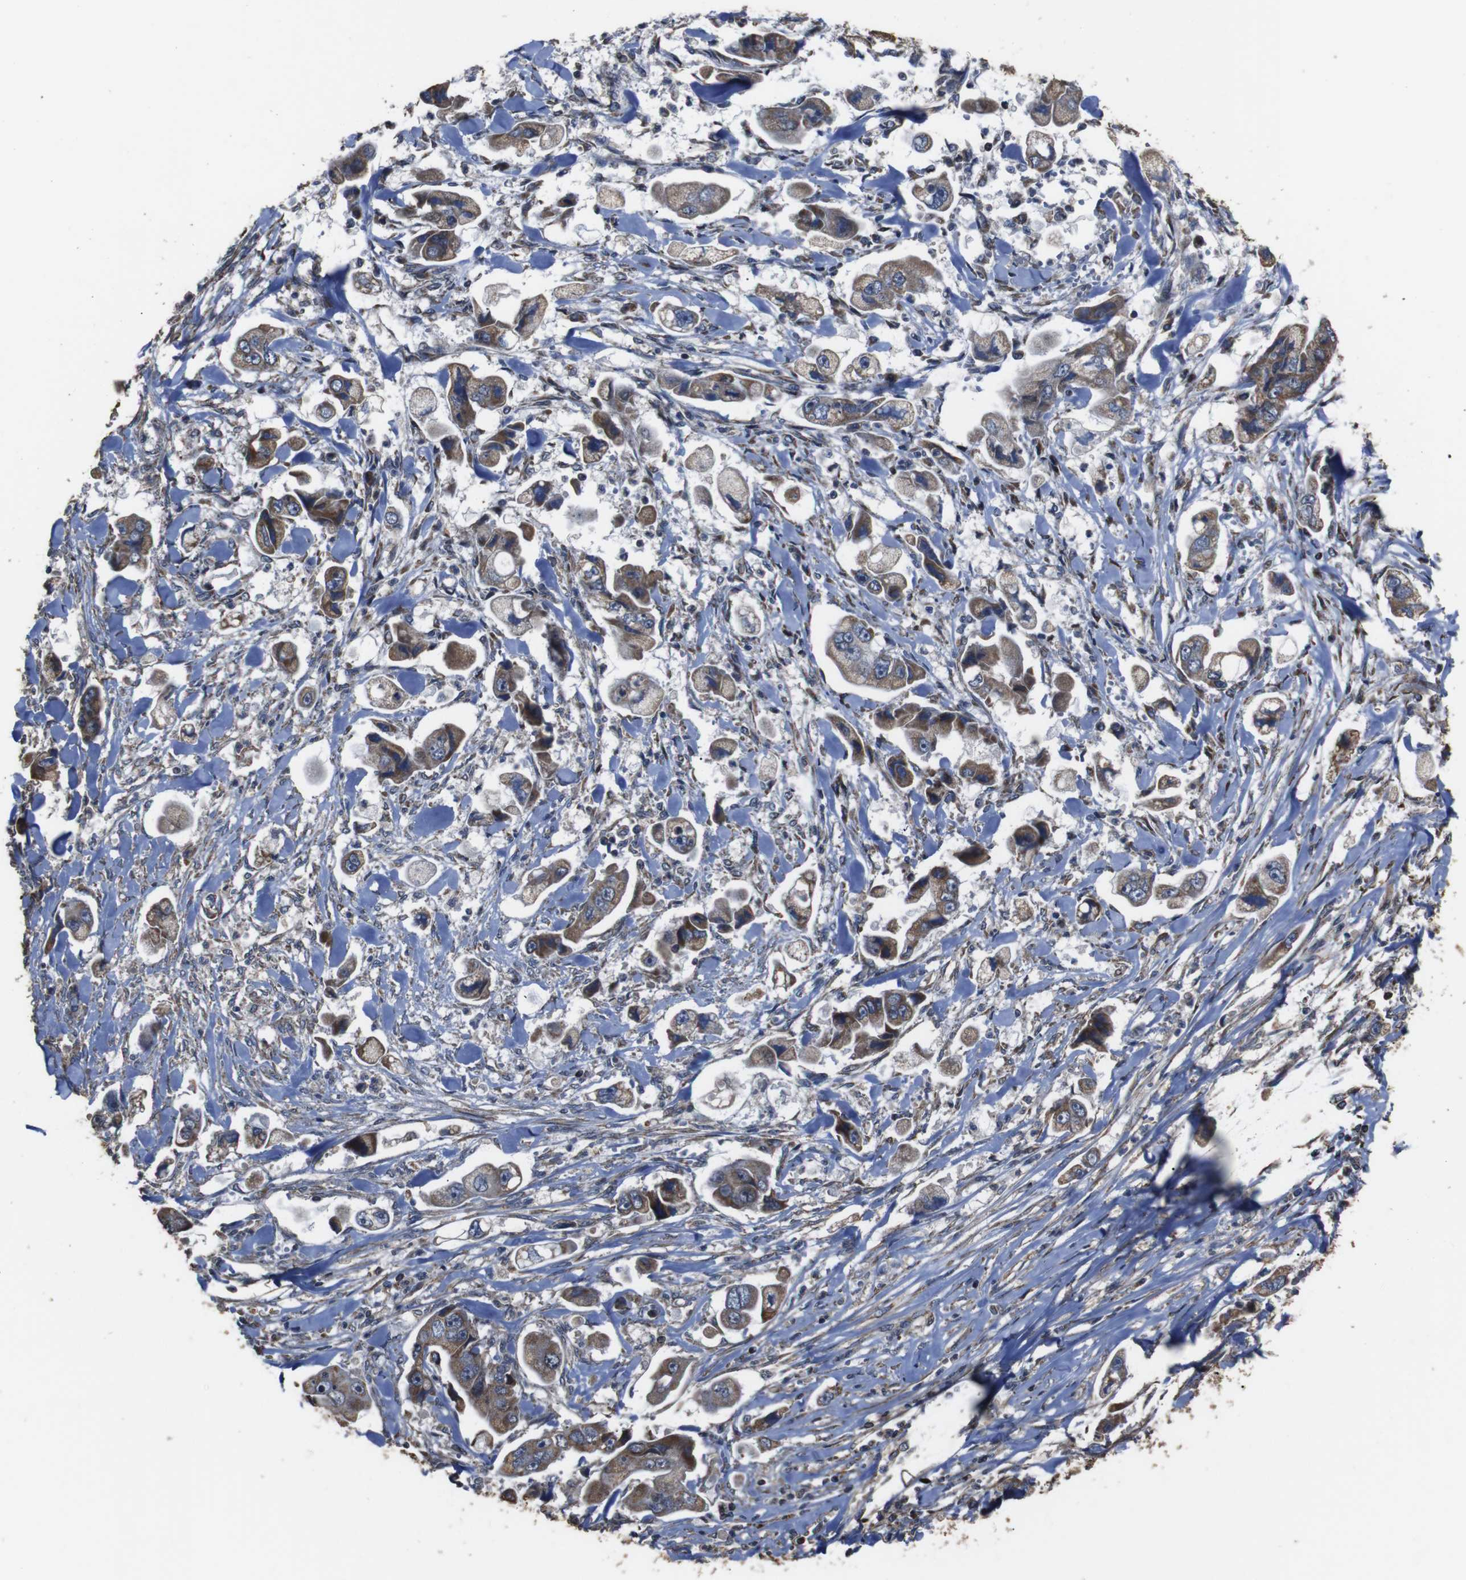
{"staining": {"intensity": "weak", "quantity": ">75%", "location": "cytoplasmic/membranous"}, "tissue": "stomach cancer", "cell_type": "Tumor cells", "image_type": "cancer", "snomed": [{"axis": "morphology", "description": "Adenocarcinoma, NOS"}, {"axis": "topography", "description": "Stomach"}], "caption": "Tumor cells reveal weak cytoplasmic/membranous positivity in approximately >75% of cells in stomach cancer (adenocarcinoma). The protein is shown in brown color, while the nuclei are stained blue.", "gene": "SNN", "patient": {"sex": "male", "age": 62}}